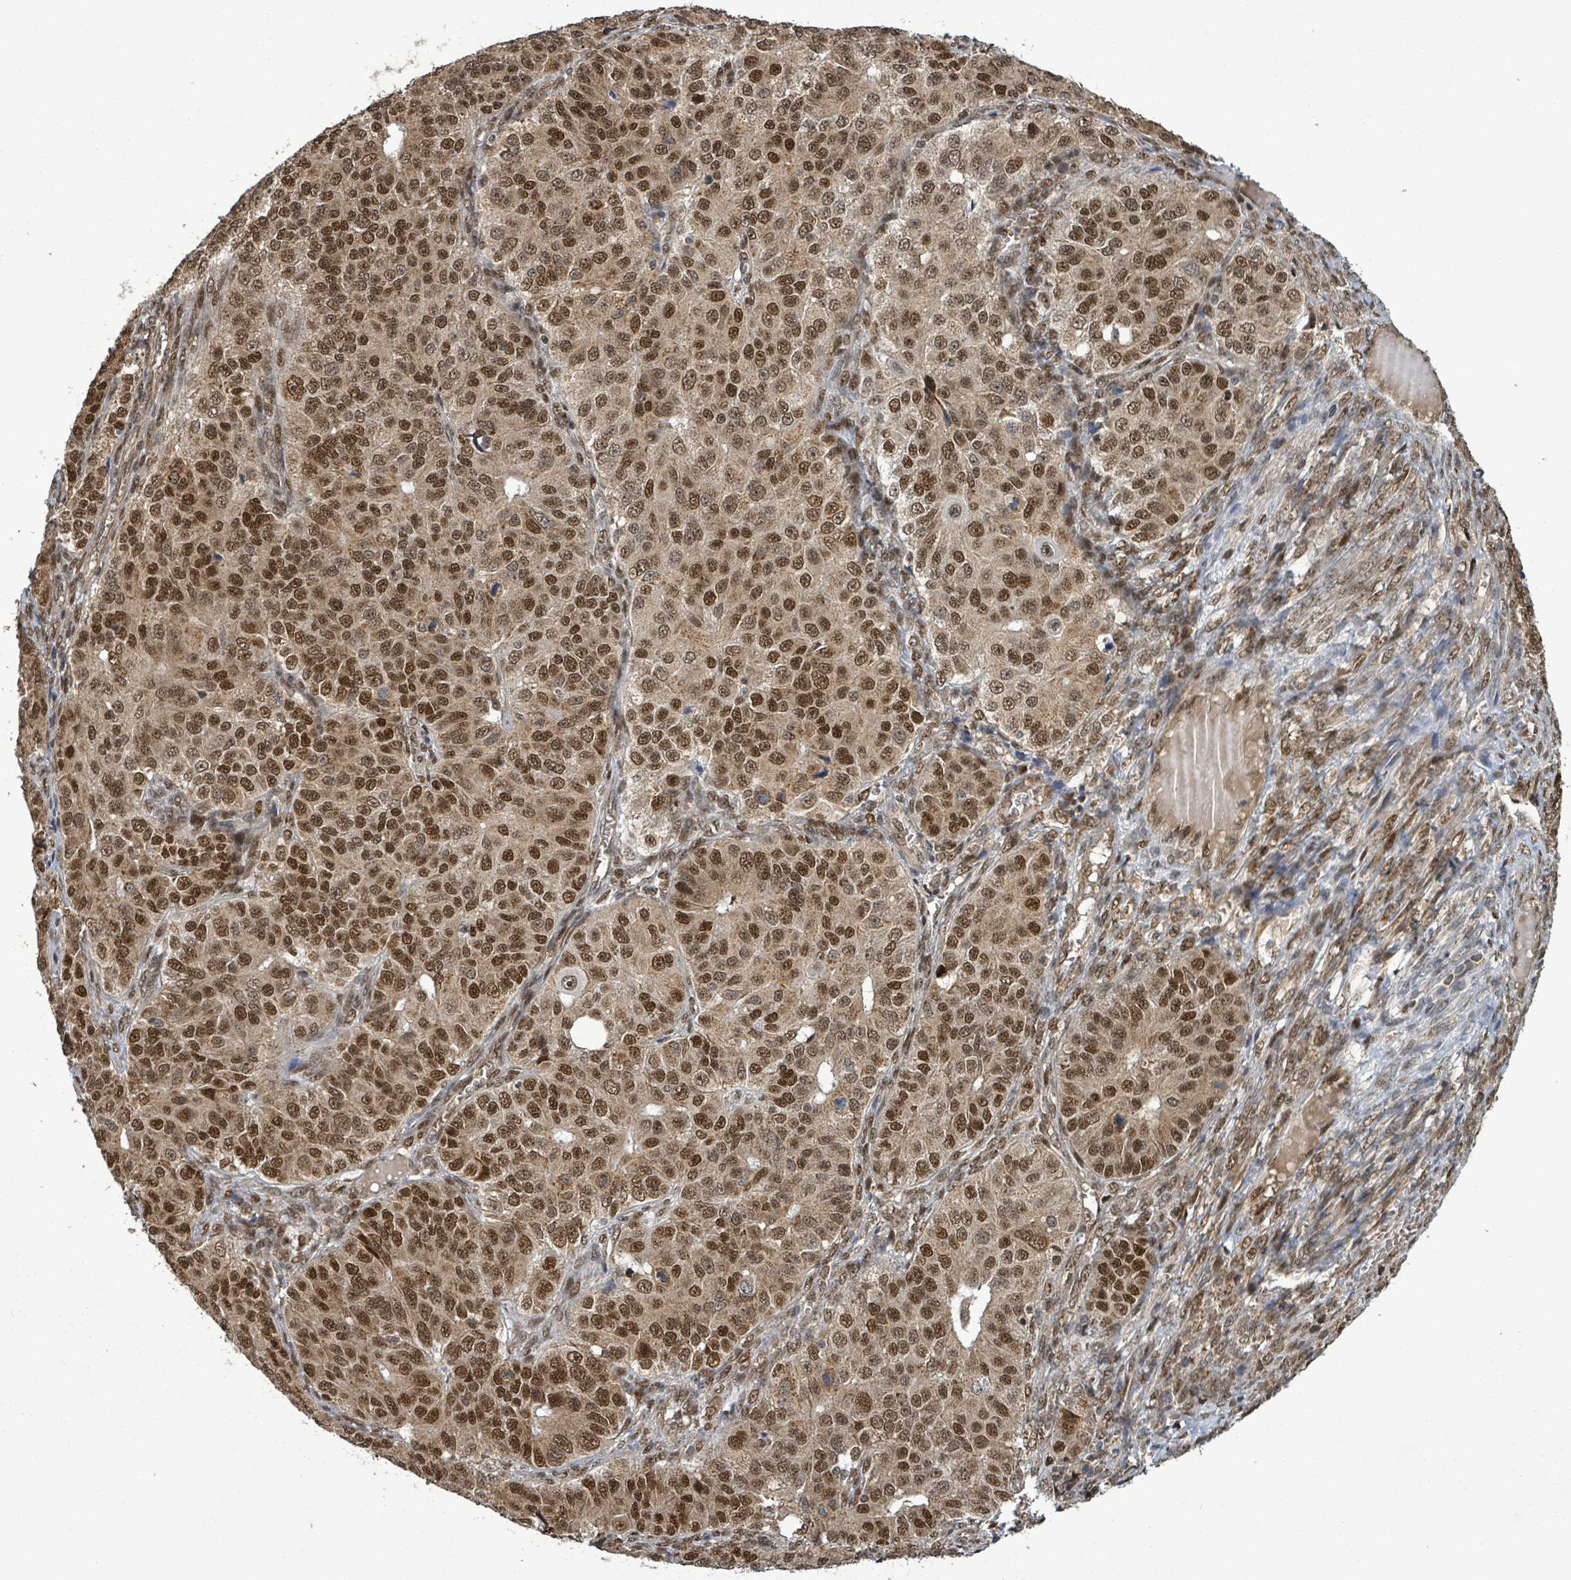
{"staining": {"intensity": "moderate", "quantity": ">75%", "location": "nuclear"}, "tissue": "ovarian cancer", "cell_type": "Tumor cells", "image_type": "cancer", "snomed": [{"axis": "morphology", "description": "Carcinoma, endometroid"}, {"axis": "topography", "description": "Ovary"}], "caption": "Human endometroid carcinoma (ovarian) stained with a protein marker exhibits moderate staining in tumor cells.", "gene": "PATZ1", "patient": {"sex": "female", "age": 51}}